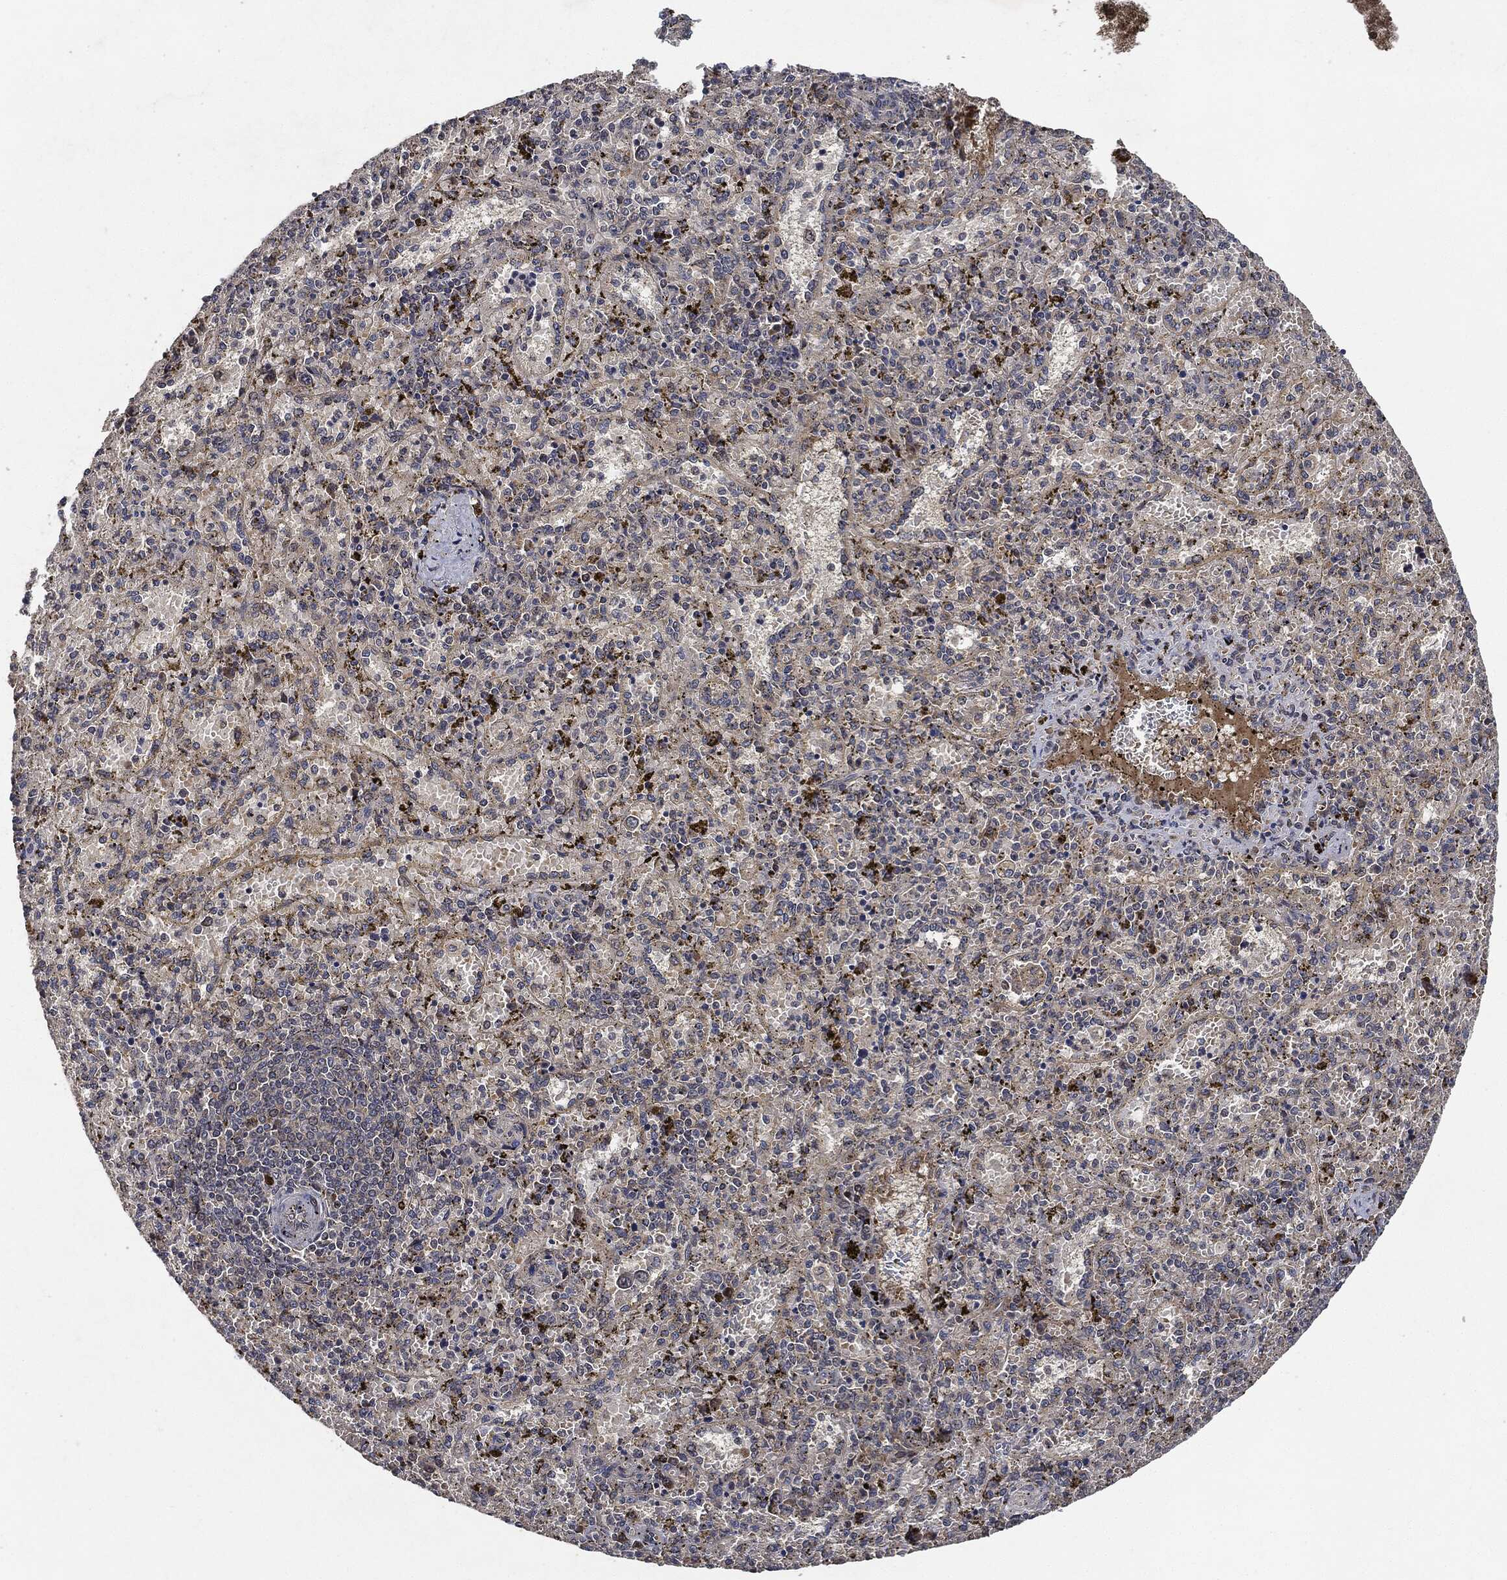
{"staining": {"intensity": "negative", "quantity": "none", "location": "none"}, "tissue": "spleen", "cell_type": "Cells in red pulp", "image_type": "normal", "snomed": [{"axis": "morphology", "description": "Normal tissue, NOS"}, {"axis": "topography", "description": "Spleen"}], "caption": "Immunohistochemical staining of benign spleen demonstrates no significant expression in cells in red pulp.", "gene": "MLST8", "patient": {"sex": "female", "age": 50}}